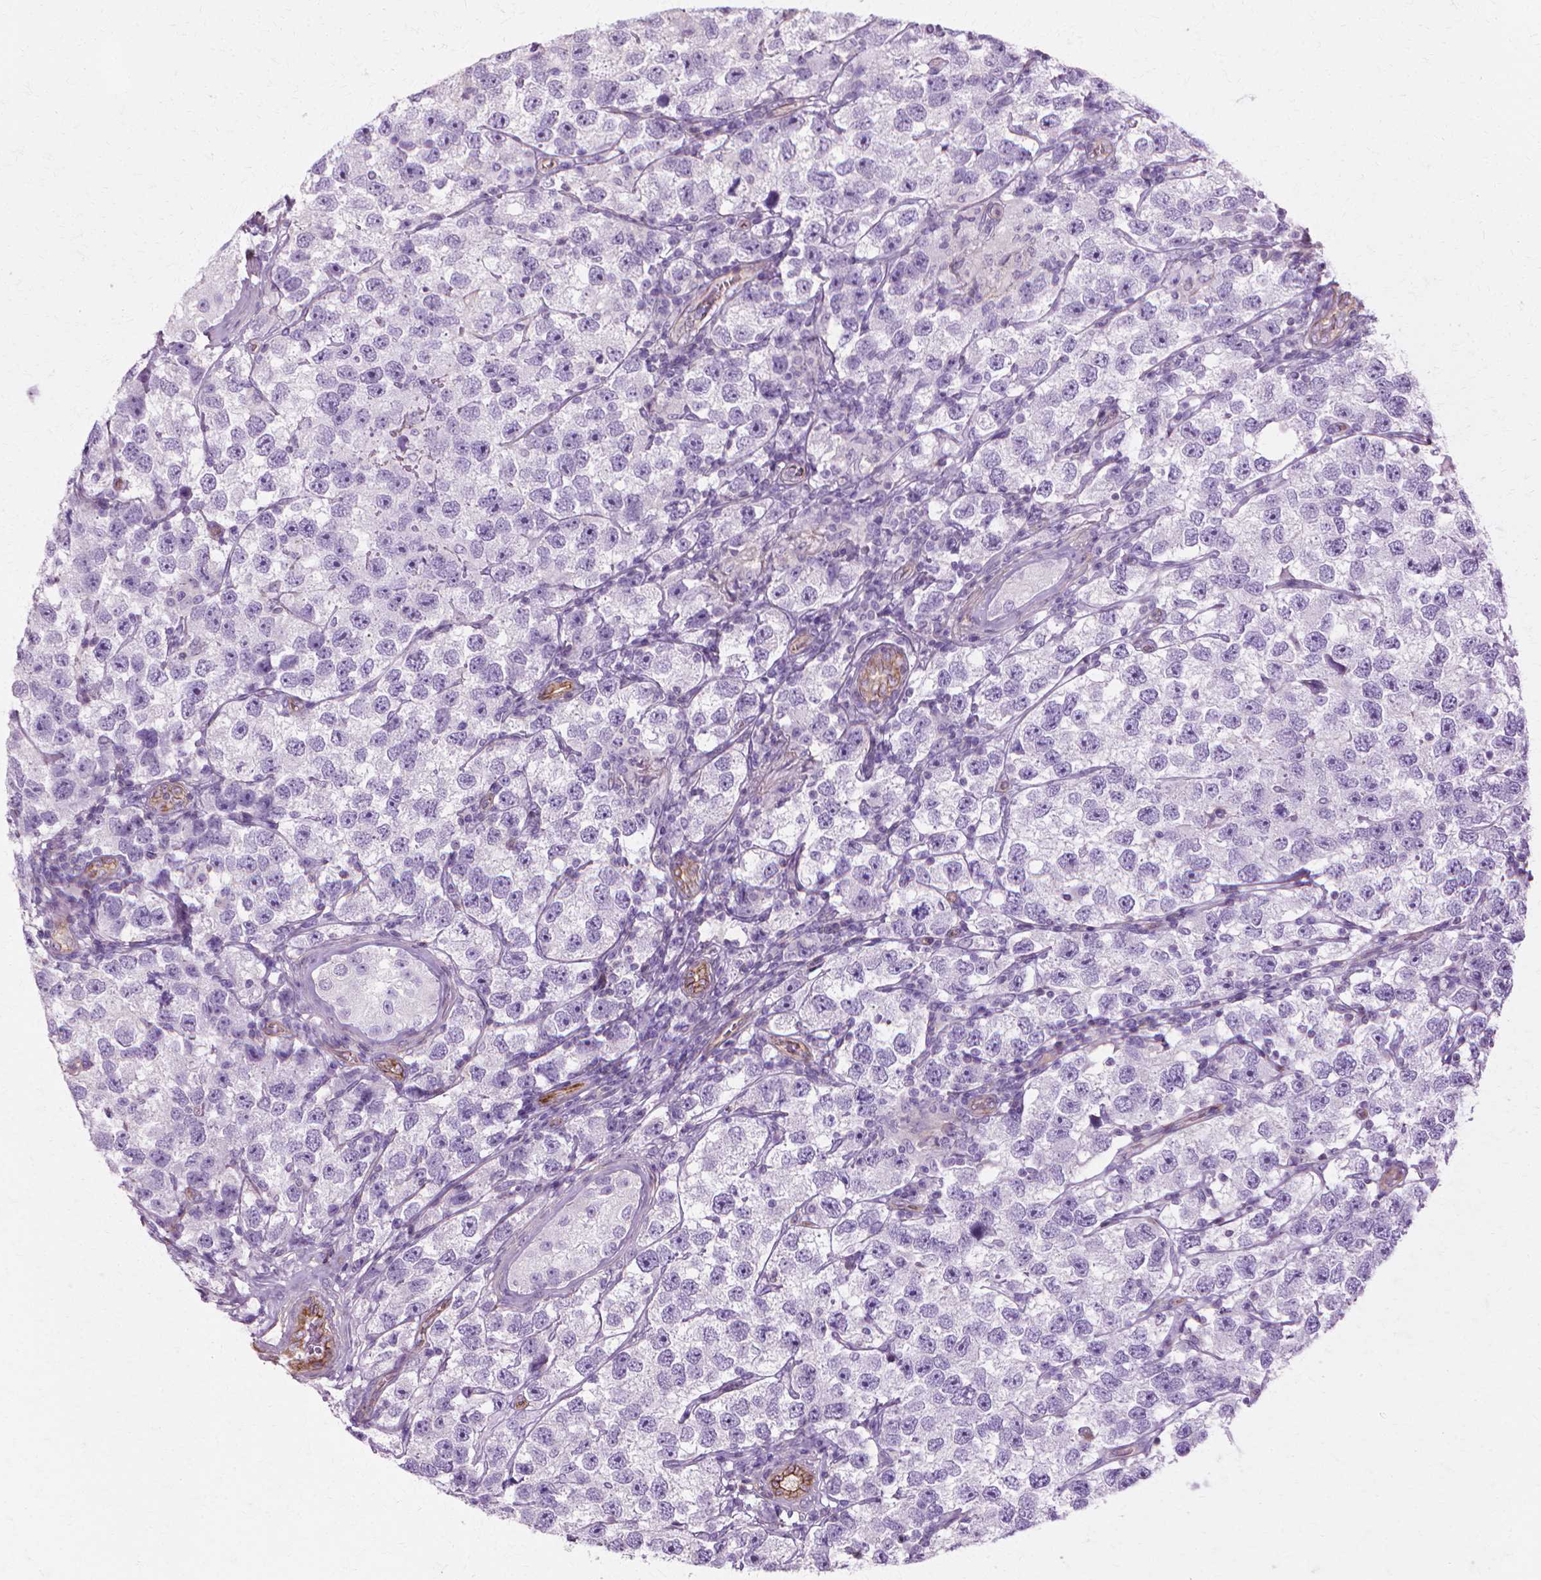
{"staining": {"intensity": "negative", "quantity": "none", "location": "none"}, "tissue": "testis cancer", "cell_type": "Tumor cells", "image_type": "cancer", "snomed": [{"axis": "morphology", "description": "Seminoma, NOS"}, {"axis": "topography", "description": "Testis"}], "caption": "DAB (3,3'-diaminobenzidine) immunohistochemical staining of human testis cancer shows no significant expression in tumor cells.", "gene": "CFAP157", "patient": {"sex": "male", "age": 26}}